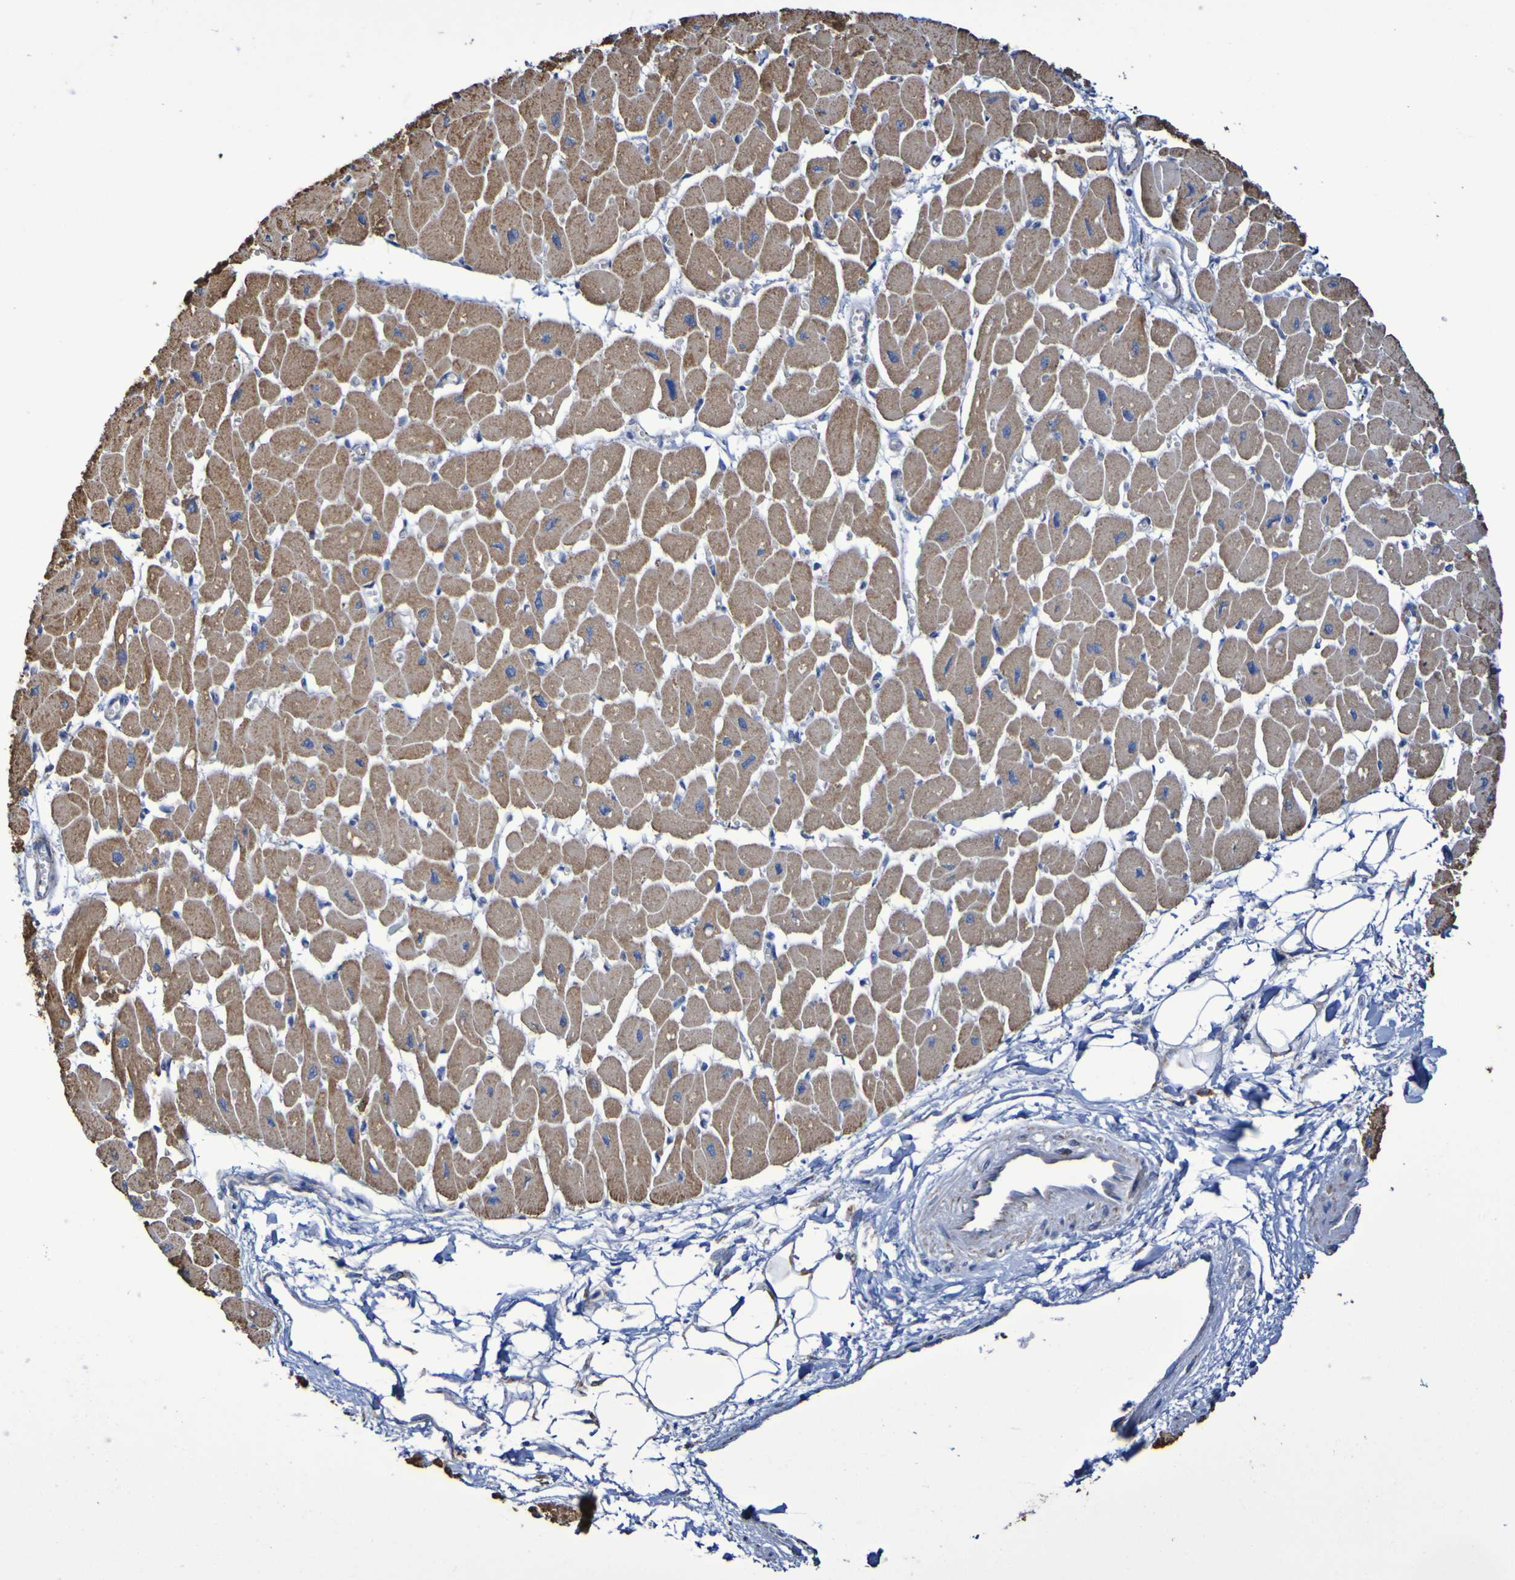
{"staining": {"intensity": "moderate", "quantity": ">75%", "location": "cytoplasmic/membranous"}, "tissue": "heart muscle", "cell_type": "Cardiomyocytes", "image_type": "normal", "snomed": [{"axis": "morphology", "description": "Normal tissue, NOS"}, {"axis": "topography", "description": "Heart"}], "caption": "Protein expression analysis of benign human heart muscle reveals moderate cytoplasmic/membranous staining in approximately >75% of cardiomyocytes. (DAB = brown stain, brightfield microscopy at high magnification).", "gene": "CNTN2", "patient": {"sex": "female", "age": 54}}